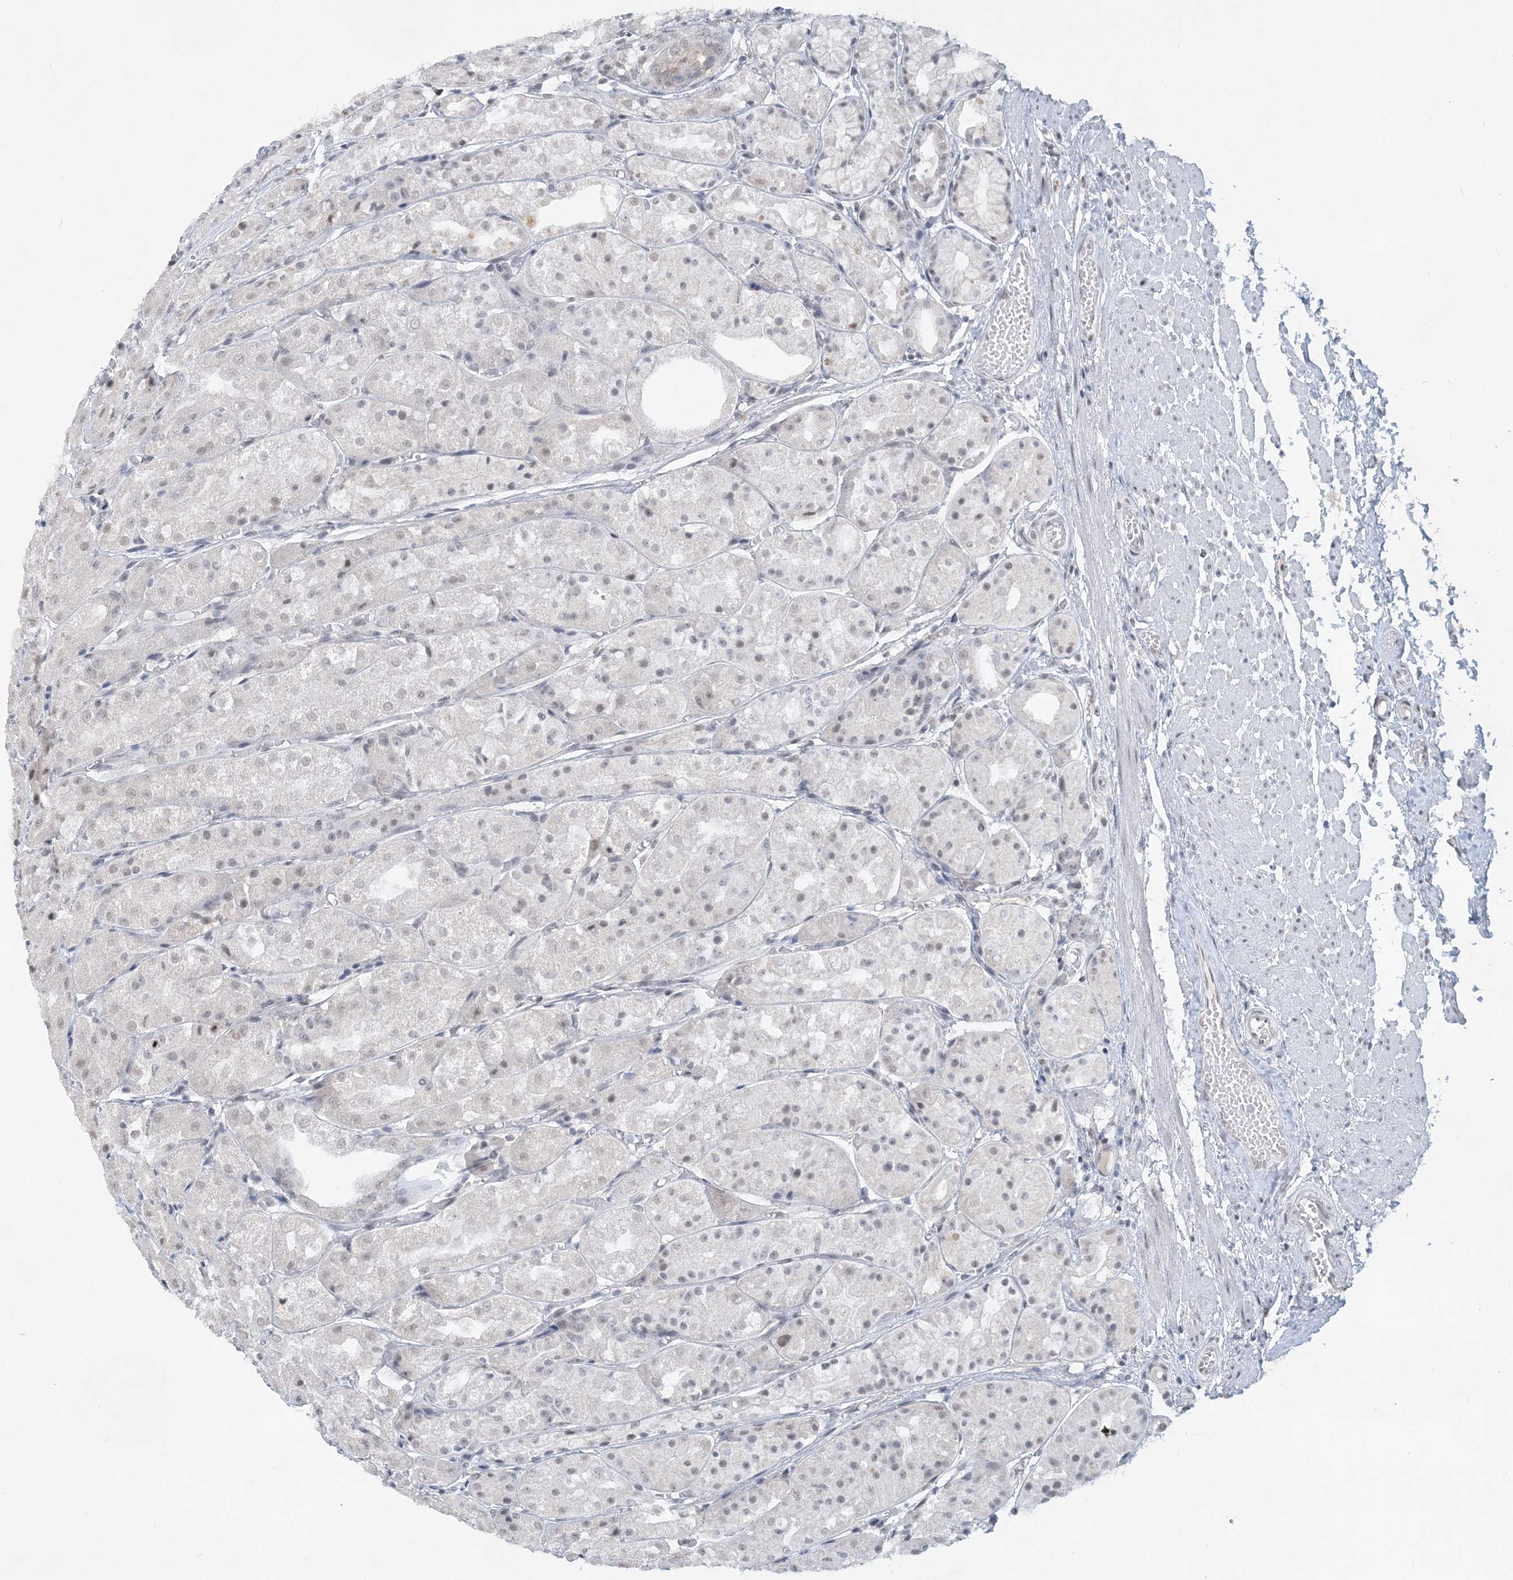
{"staining": {"intensity": "weak", "quantity": "<25%", "location": "nuclear"}, "tissue": "stomach", "cell_type": "Glandular cells", "image_type": "normal", "snomed": [{"axis": "morphology", "description": "Normal tissue, NOS"}, {"axis": "topography", "description": "Stomach, upper"}], "caption": "A high-resolution histopathology image shows immunohistochemistry staining of unremarkable stomach, which reveals no significant staining in glandular cells.", "gene": "KMT2D", "patient": {"sex": "male", "age": 72}}